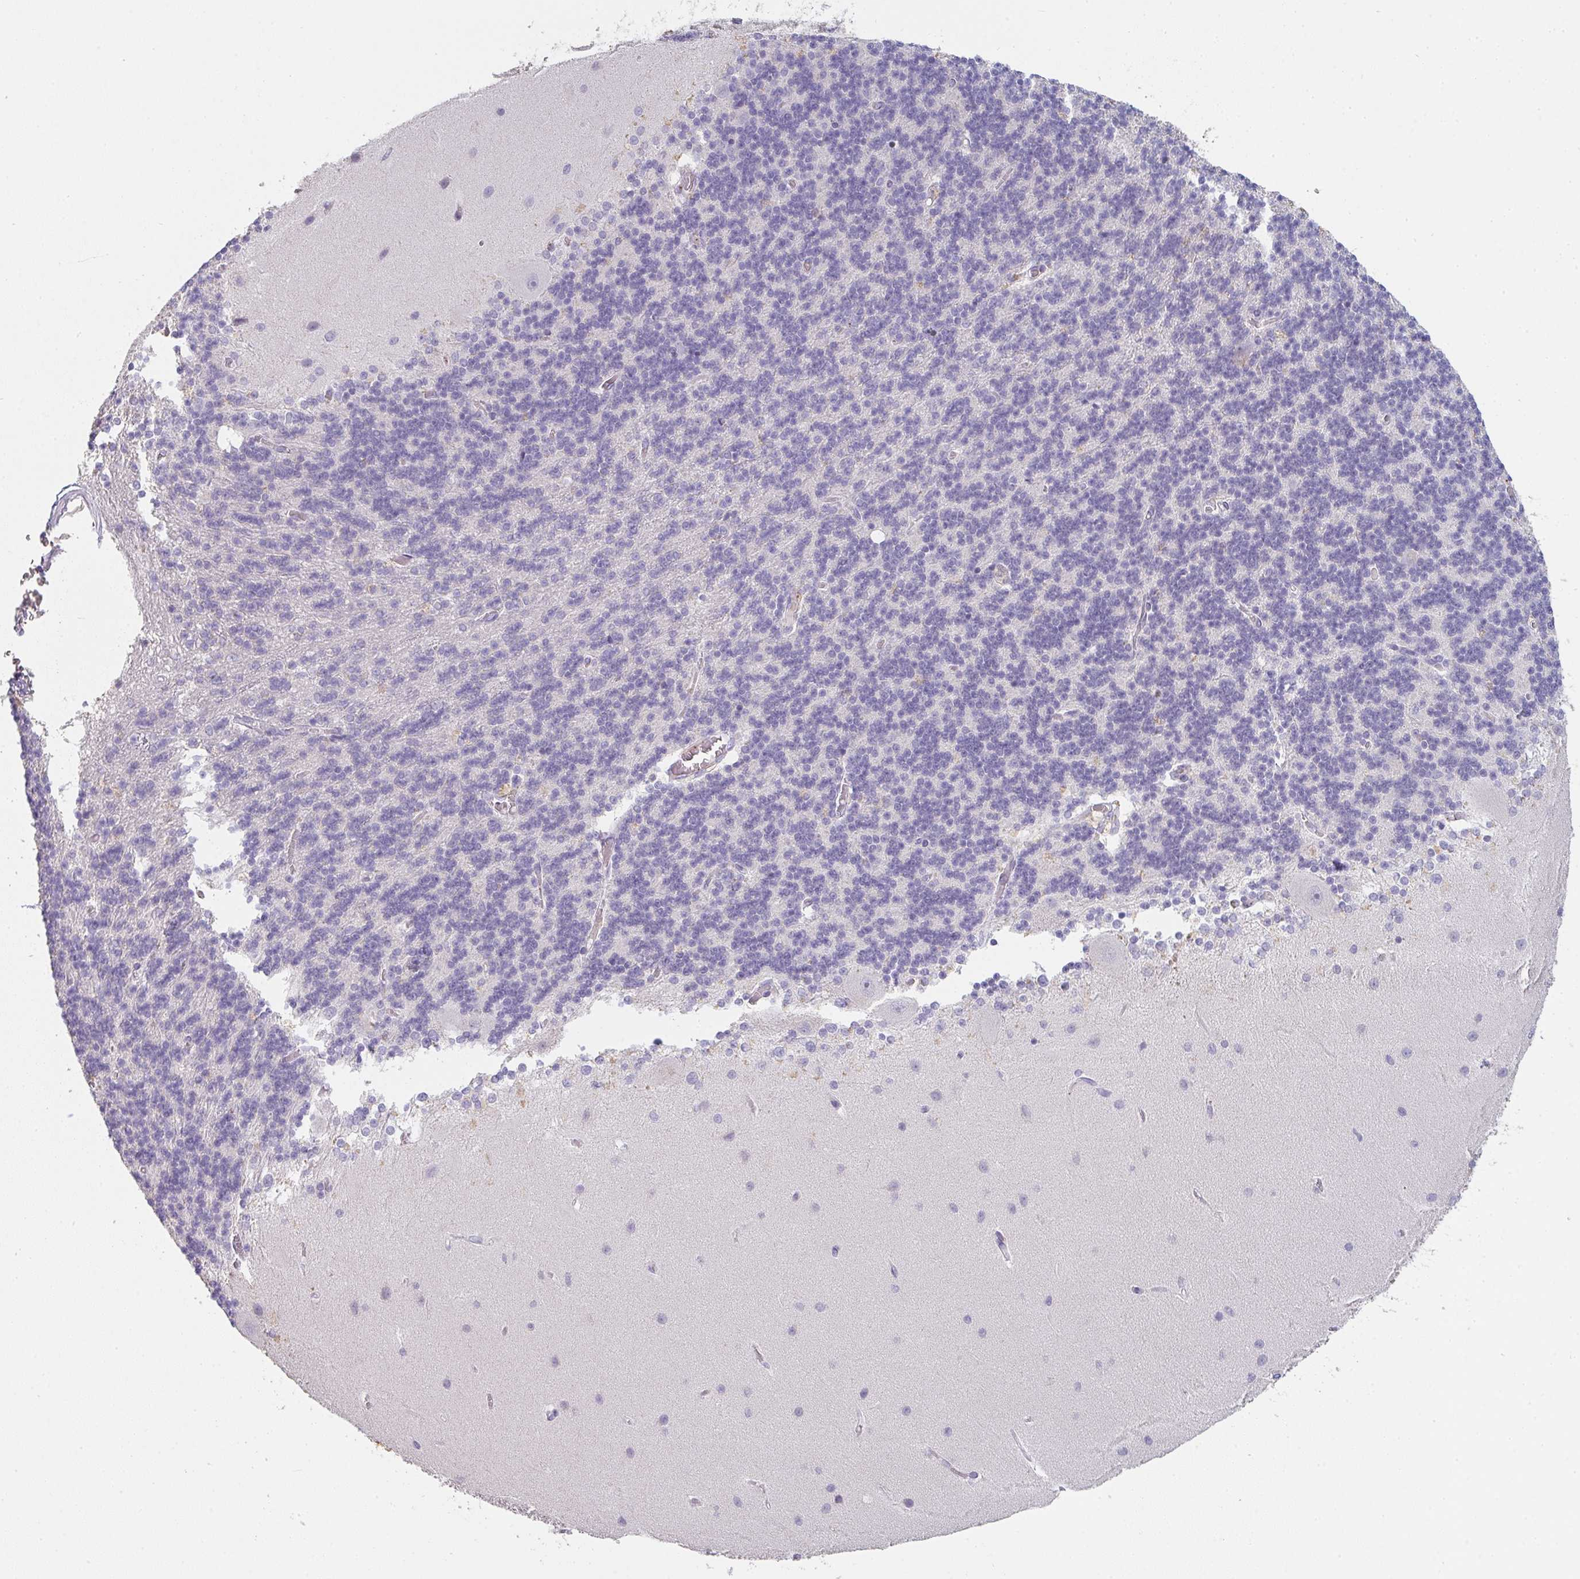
{"staining": {"intensity": "negative", "quantity": "none", "location": "none"}, "tissue": "cerebellum", "cell_type": "Cells in granular layer", "image_type": "normal", "snomed": [{"axis": "morphology", "description": "Normal tissue, NOS"}, {"axis": "topography", "description": "Cerebellum"}], "caption": "Immunohistochemical staining of benign cerebellum displays no significant positivity in cells in granular layer.", "gene": "C1QTNF8", "patient": {"sex": "female", "age": 54}}